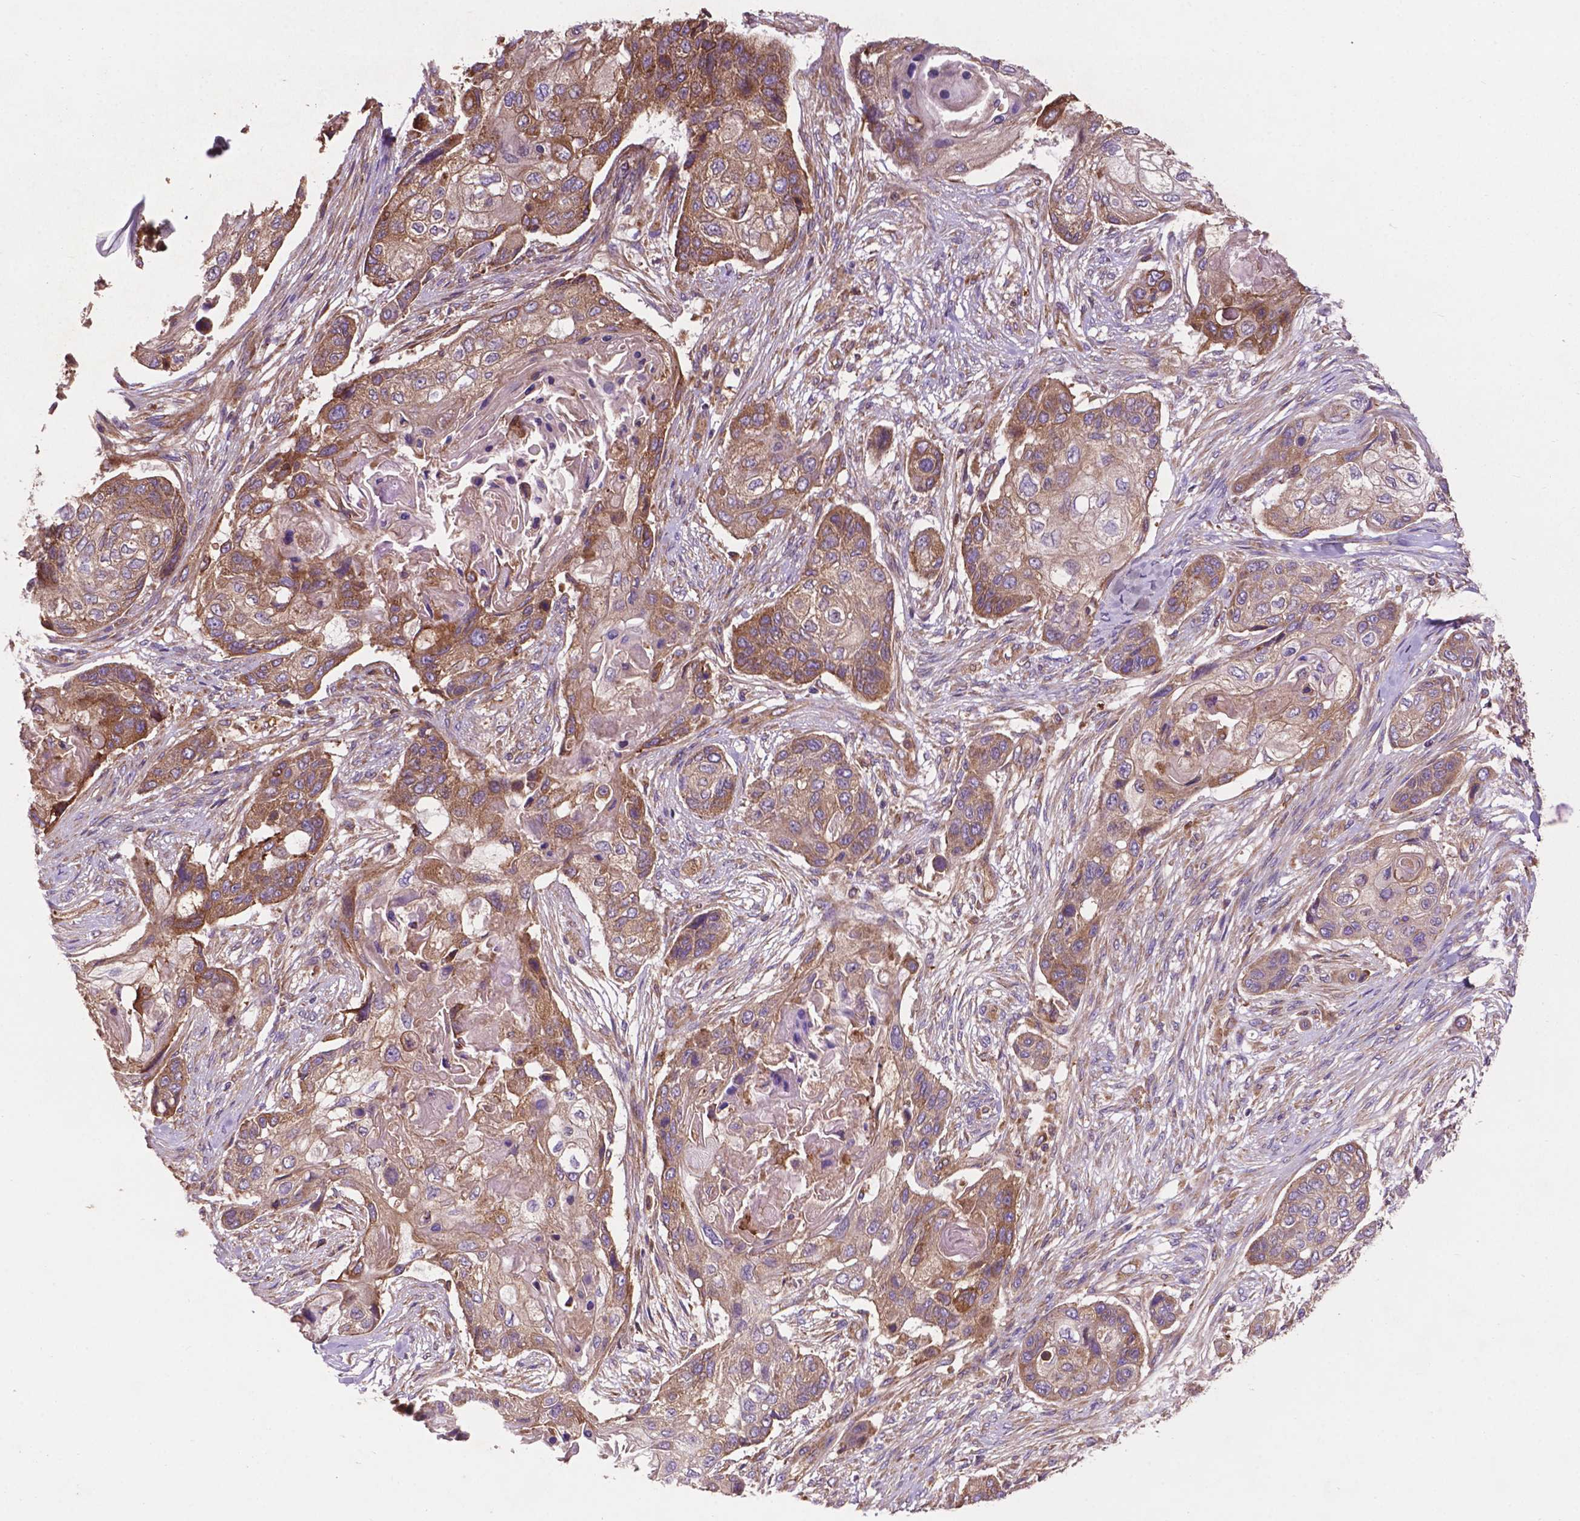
{"staining": {"intensity": "moderate", "quantity": ">75%", "location": "cytoplasmic/membranous"}, "tissue": "lung cancer", "cell_type": "Tumor cells", "image_type": "cancer", "snomed": [{"axis": "morphology", "description": "Squamous cell carcinoma, NOS"}, {"axis": "topography", "description": "Lung"}], "caption": "High-magnification brightfield microscopy of squamous cell carcinoma (lung) stained with DAB (brown) and counterstained with hematoxylin (blue). tumor cells exhibit moderate cytoplasmic/membranous staining is identified in approximately>75% of cells.", "gene": "CCDC71L", "patient": {"sex": "male", "age": 69}}